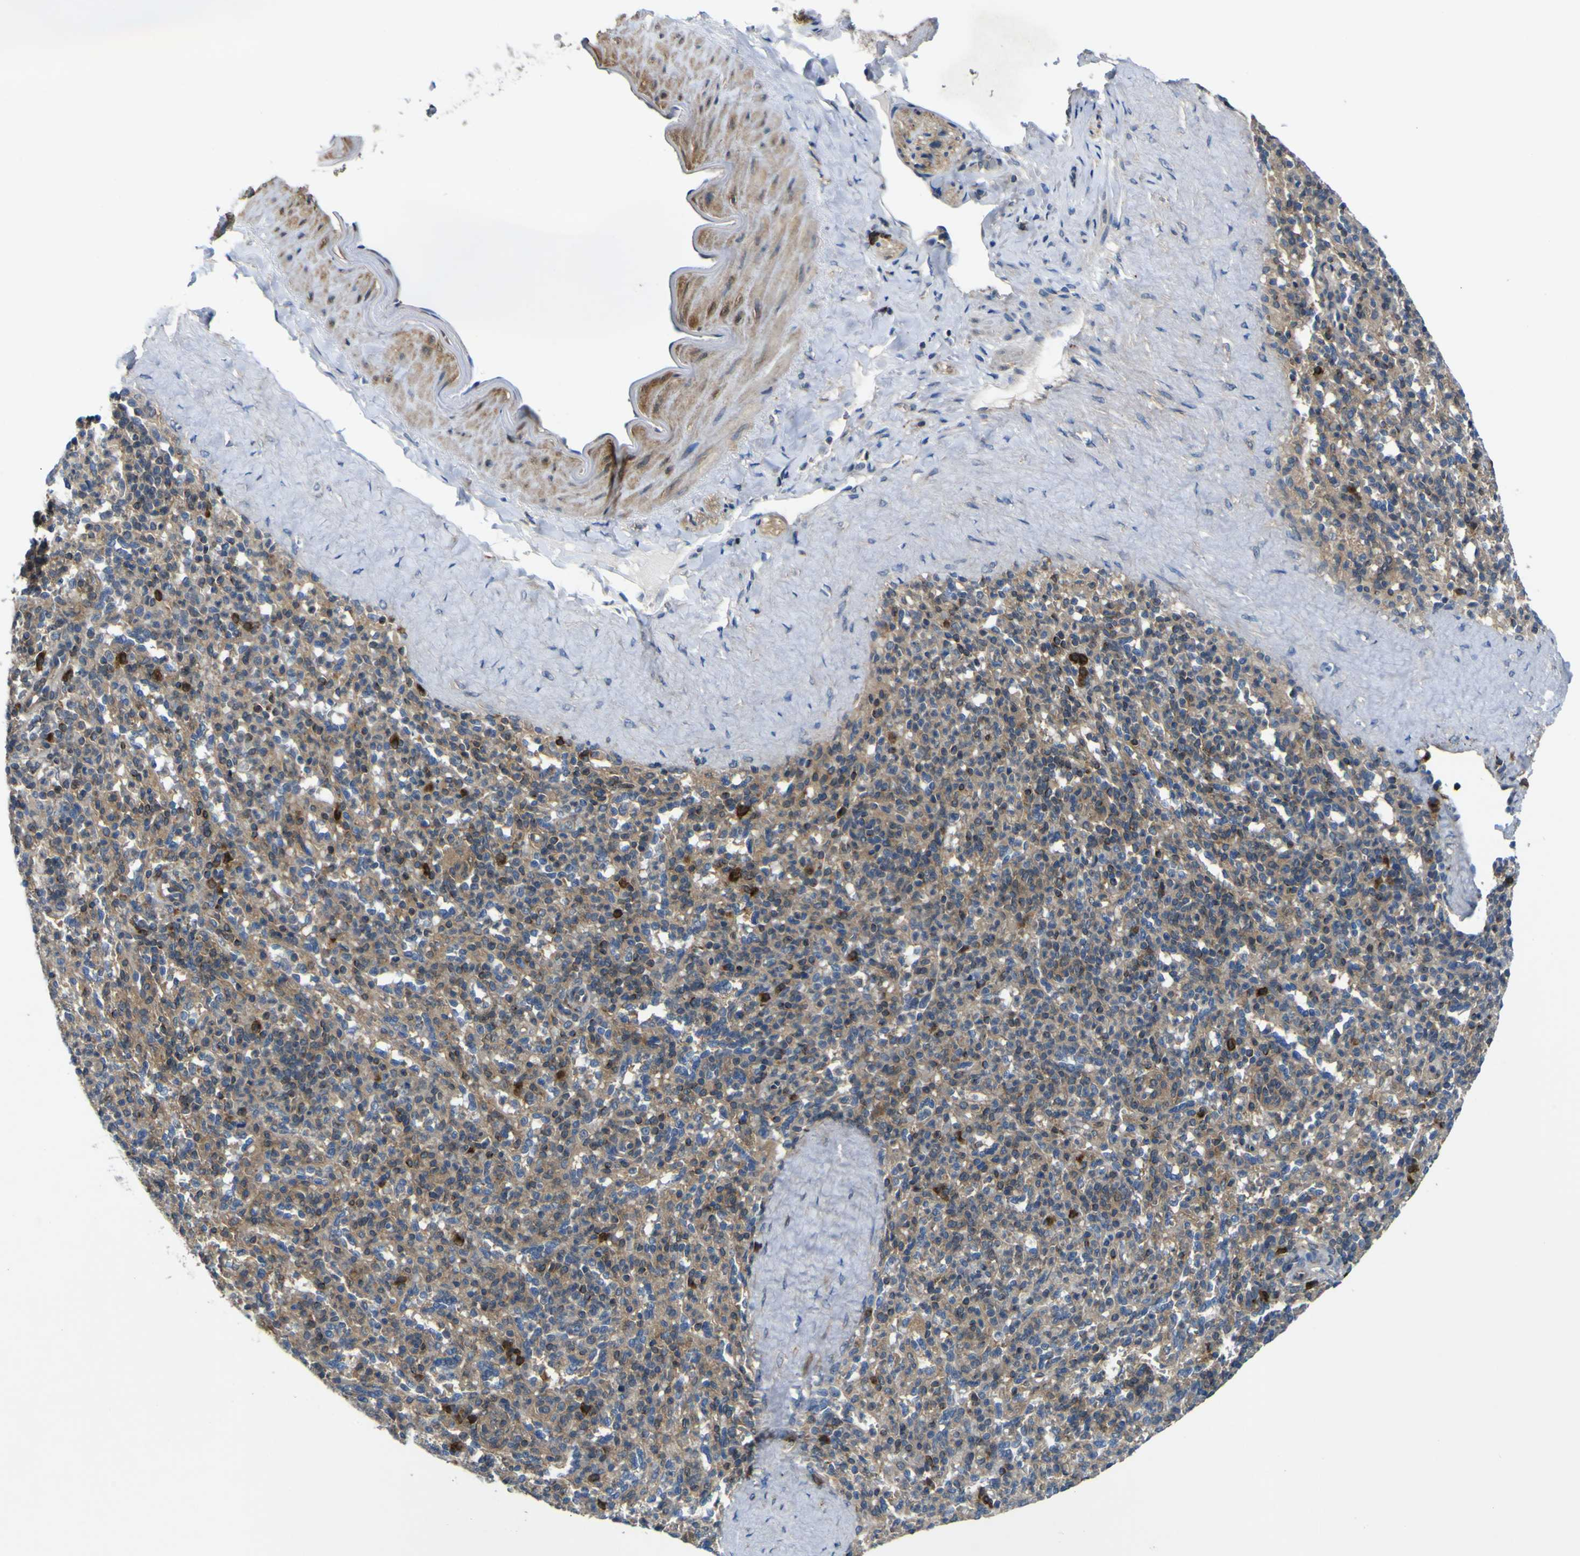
{"staining": {"intensity": "moderate", "quantity": "25%-75%", "location": "cytoplasmic/membranous"}, "tissue": "spleen", "cell_type": "Cells in red pulp", "image_type": "normal", "snomed": [{"axis": "morphology", "description": "Normal tissue, NOS"}, {"axis": "topography", "description": "Spleen"}], "caption": "Immunohistochemistry of benign human spleen displays medium levels of moderate cytoplasmic/membranous expression in approximately 25%-75% of cells in red pulp.", "gene": "EML2", "patient": {"sex": "male", "age": 36}}